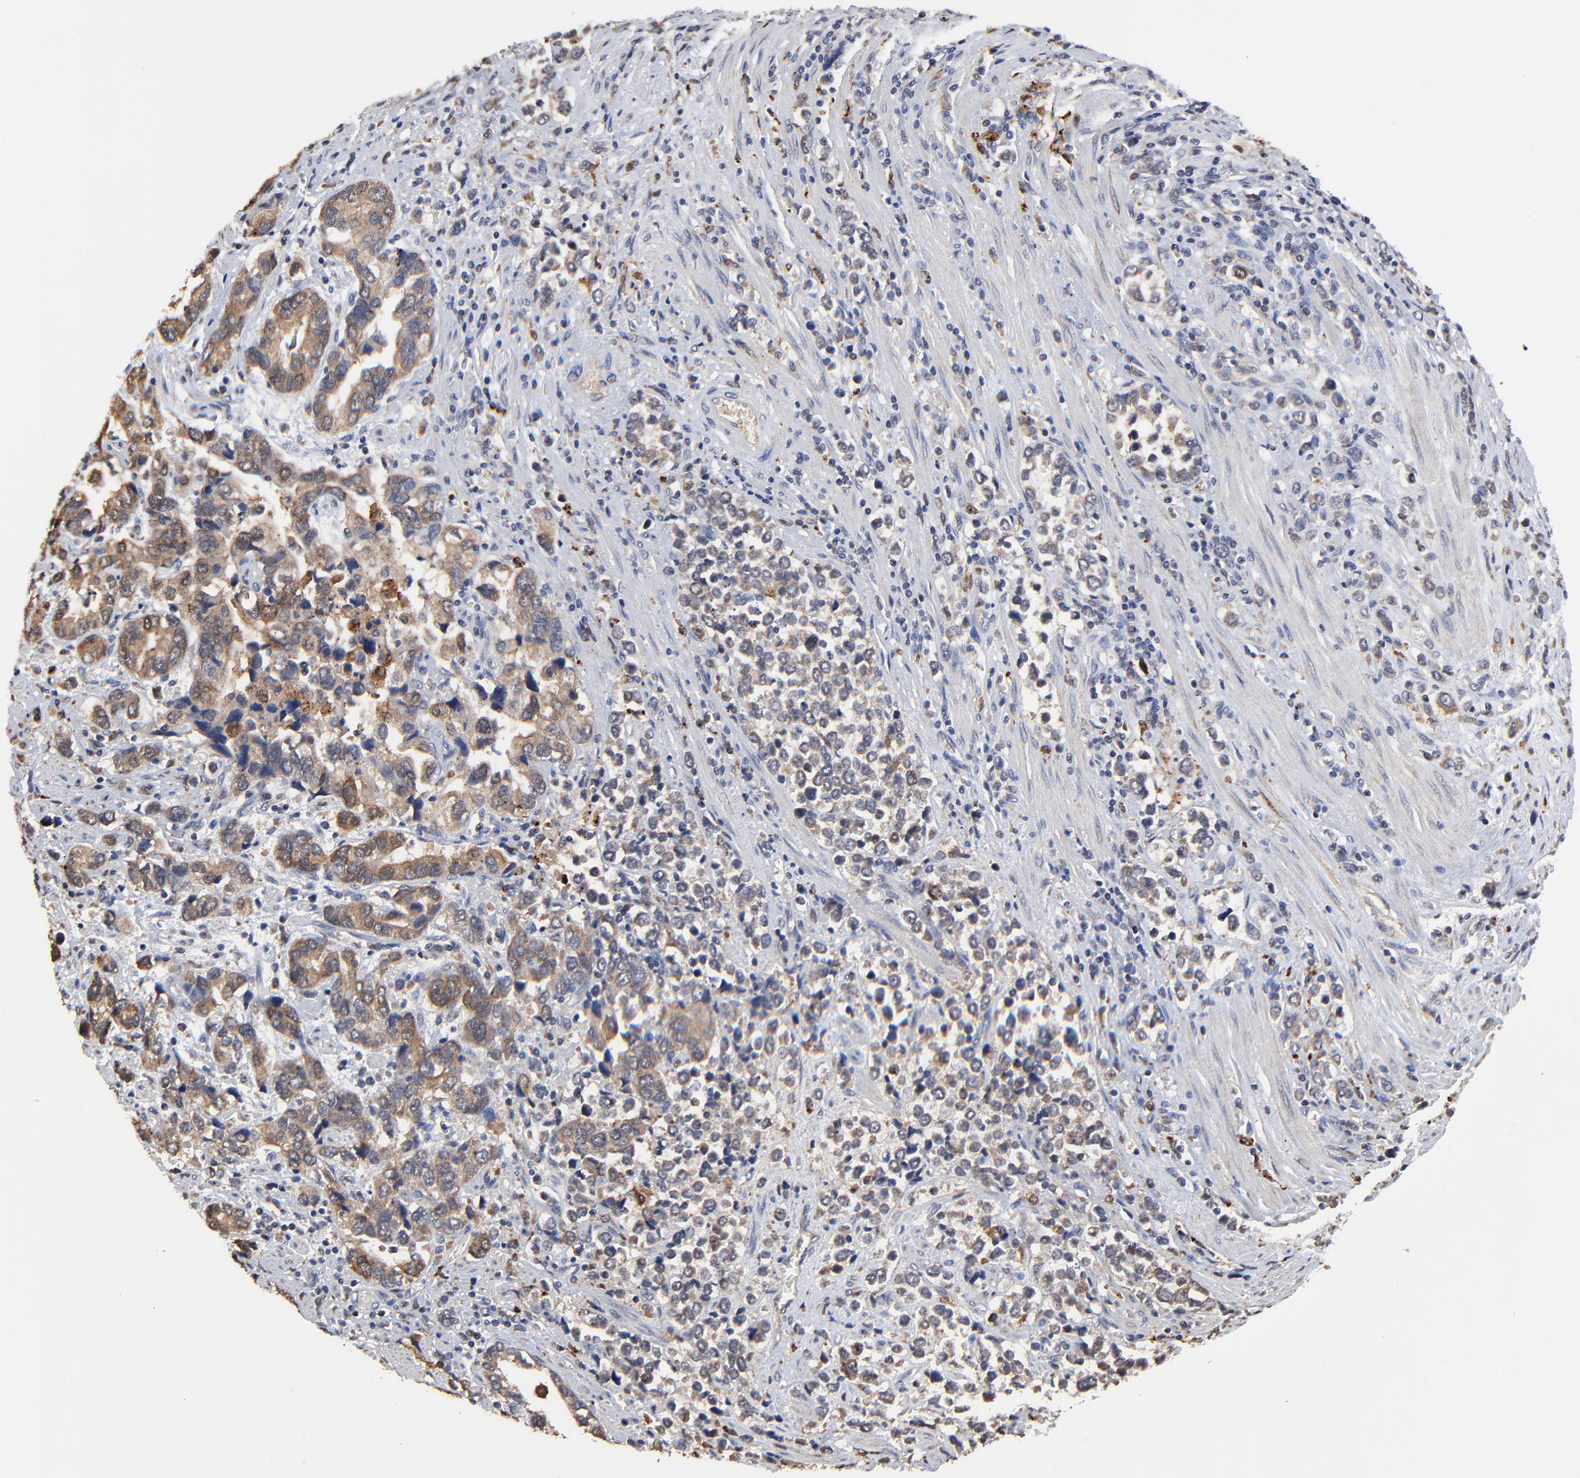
{"staining": {"intensity": "moderate", "quantity": ">75%", "location": "cytoplasmic/membranous"}, "tissue": "stomach cancer", "cell_type": "Tumor cells", "image_type": "cancer", "snomed": [{"axis": "morphology", "description": "Adenocarcinoma, NOS"}, {"axis": "topography", "description": "Stomach, upper"}], "caption": "Immunohistochemistry (IHC) (DAB (3,3'-diaminobenzidine)) staining of human stomach cancer exhibits moderate cytoplasmic/membranous protein positivity in about >75% of tumor cells.", "gene": "LGALS3", "patient": {"sex": "male", "age": 76}}